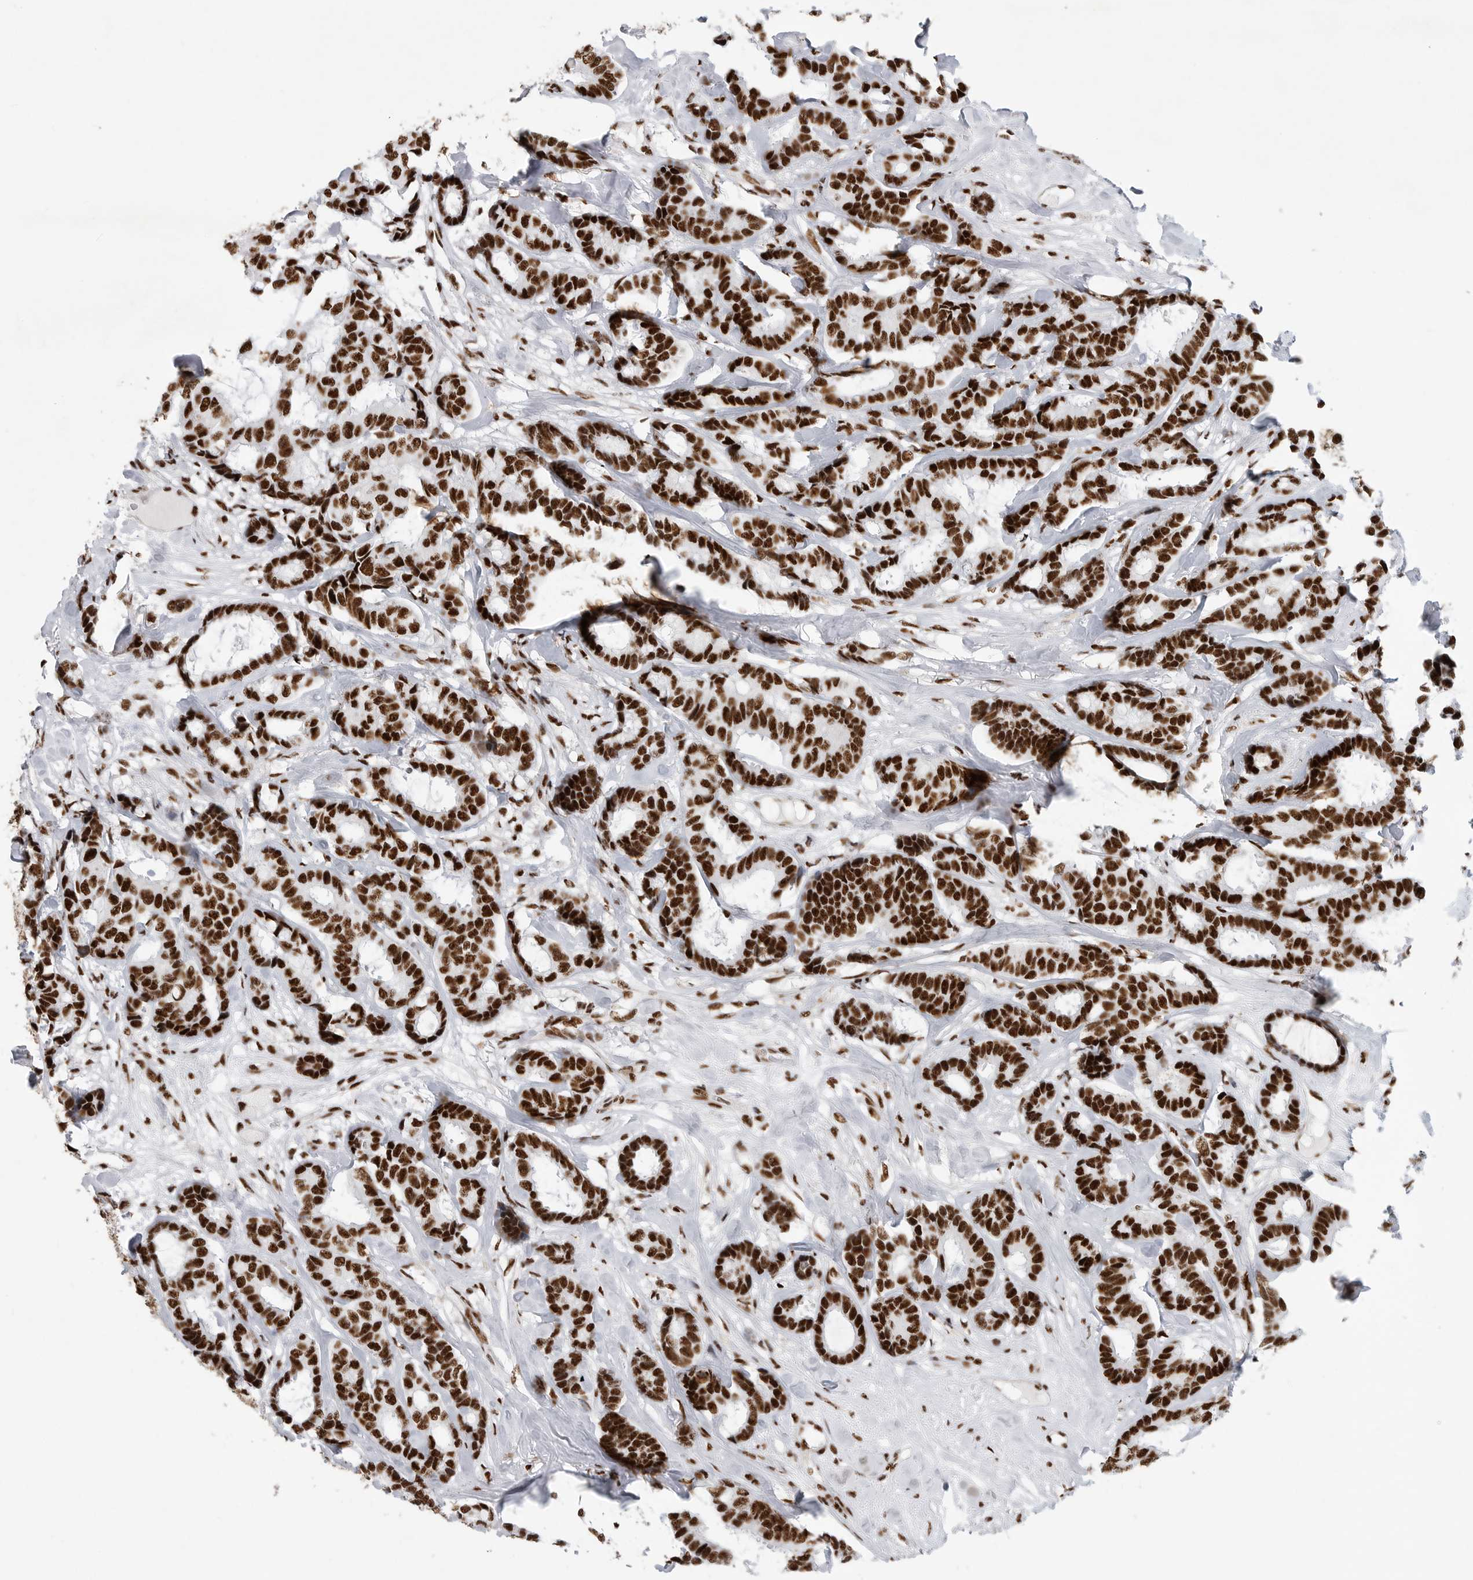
{"staining": {"intensity": "strong", "quantity": ">75%", "location": "nuclear"}, "tissue": "breast cancer", "cell_type": "Tumor cells", "image_type": "cancer", "snomed": [{"axis": "morphology", "description": "Duct carcinoma"}, {"axis": "topography", "description": "Breast"}], "caption": "IHC of human breast infiltrating ductal carcinoma displays high levels of strong nuclear staining in approximately >75% of tumor cells. The staining is performed using DAB (3,3'-diaminobenzidine) brown chromogen to label protein expression. The nuclei are counter-stained blue using hematoxylin.", "gene": "BCLAF1", "patient": {"sex": "female", "age": 87}}